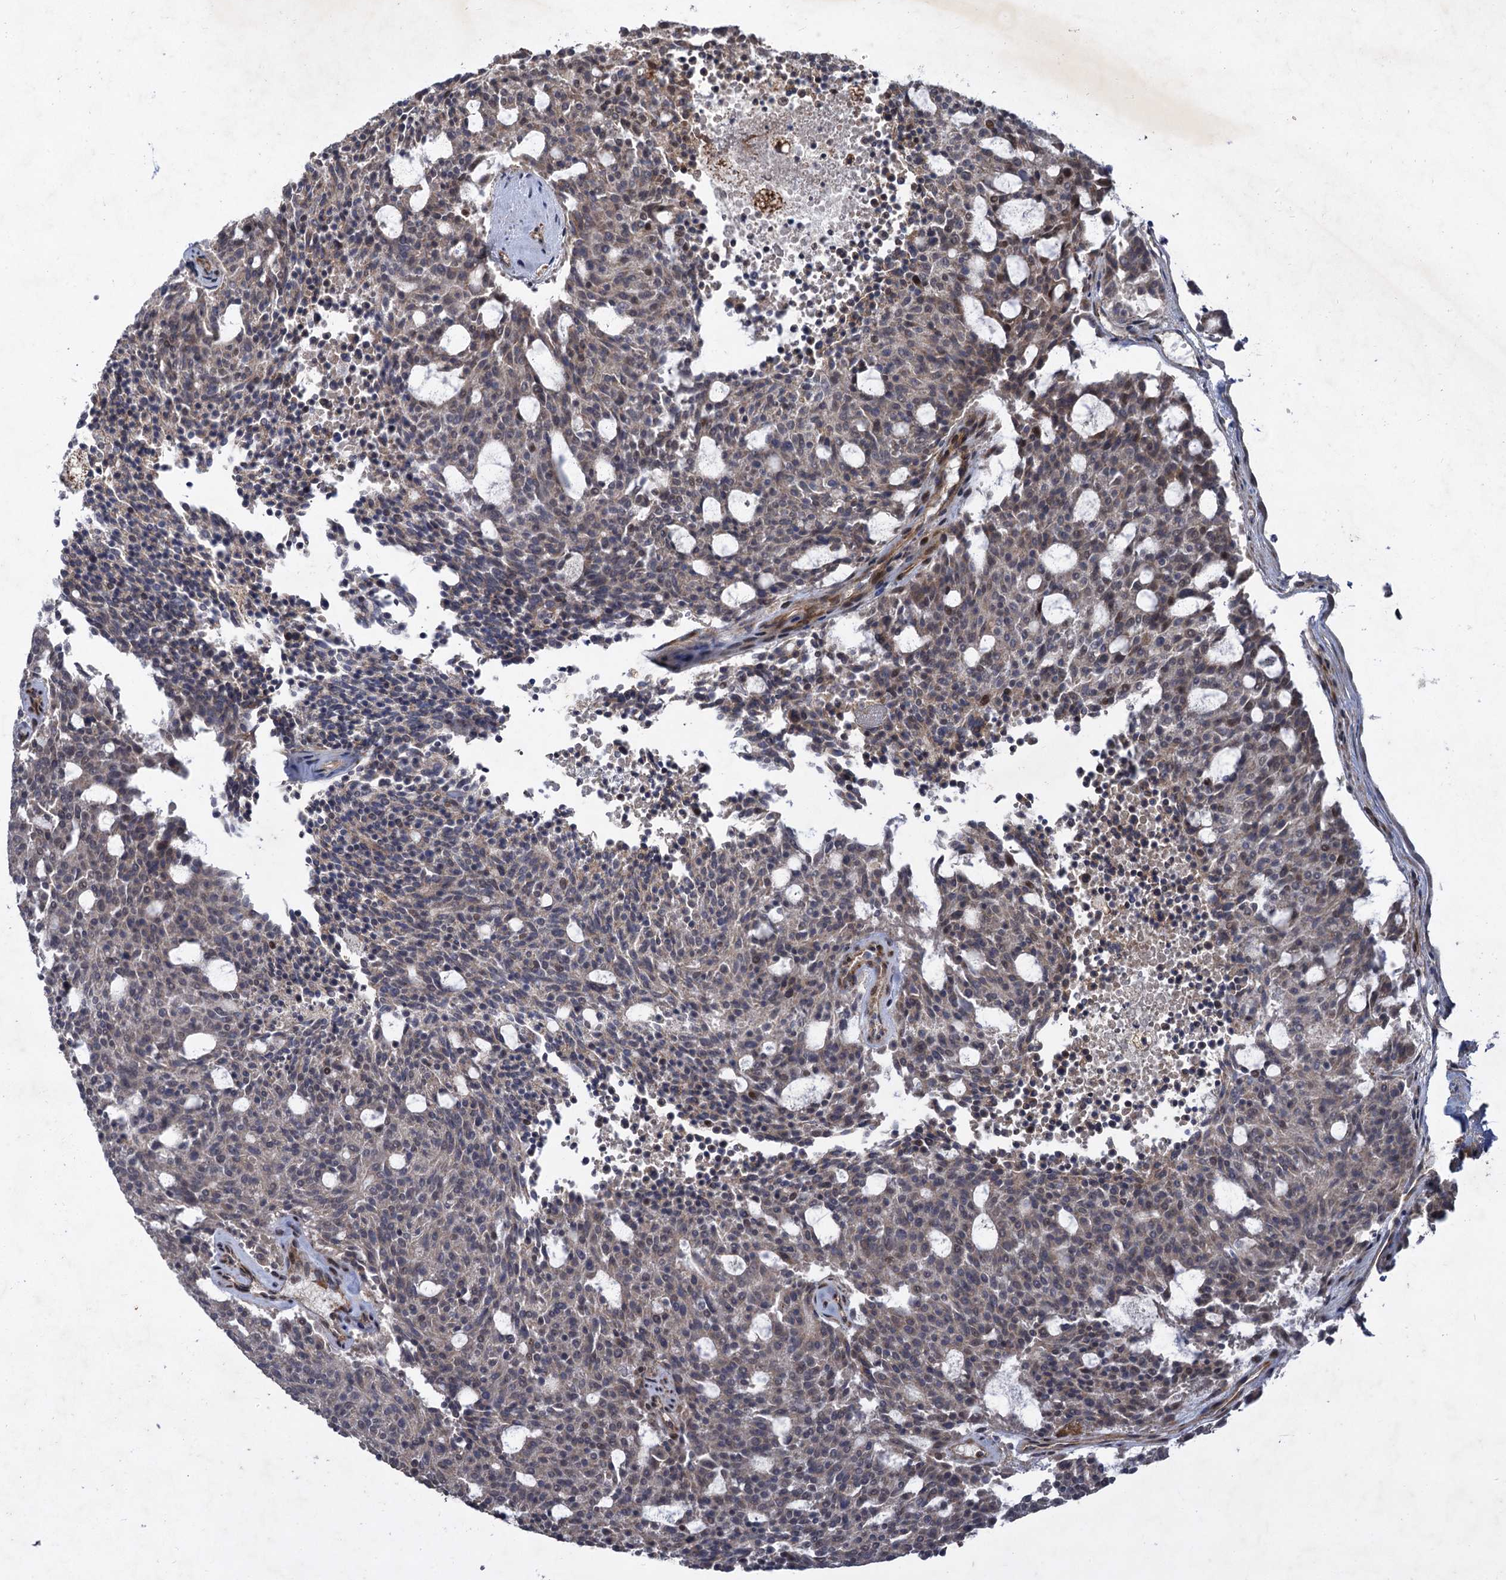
{"staining": {"intensity": "weak", "quantity": "<25%", "location": "nuclear"}, "tissue": "carcinoid", "cell_type": "Tumor cells", "image_type": "cancer", "snomed": [{"axis": "morphology", "description": "Carcinoid, malignant, NOS"}, {"axis": "topography", "description": "Pancreas"}], "caption": "The micrograph displays no staining of tumor cells in carcinoid.", "gene": "NUDT22", "patient": {"sex": "female", "age": 54}}